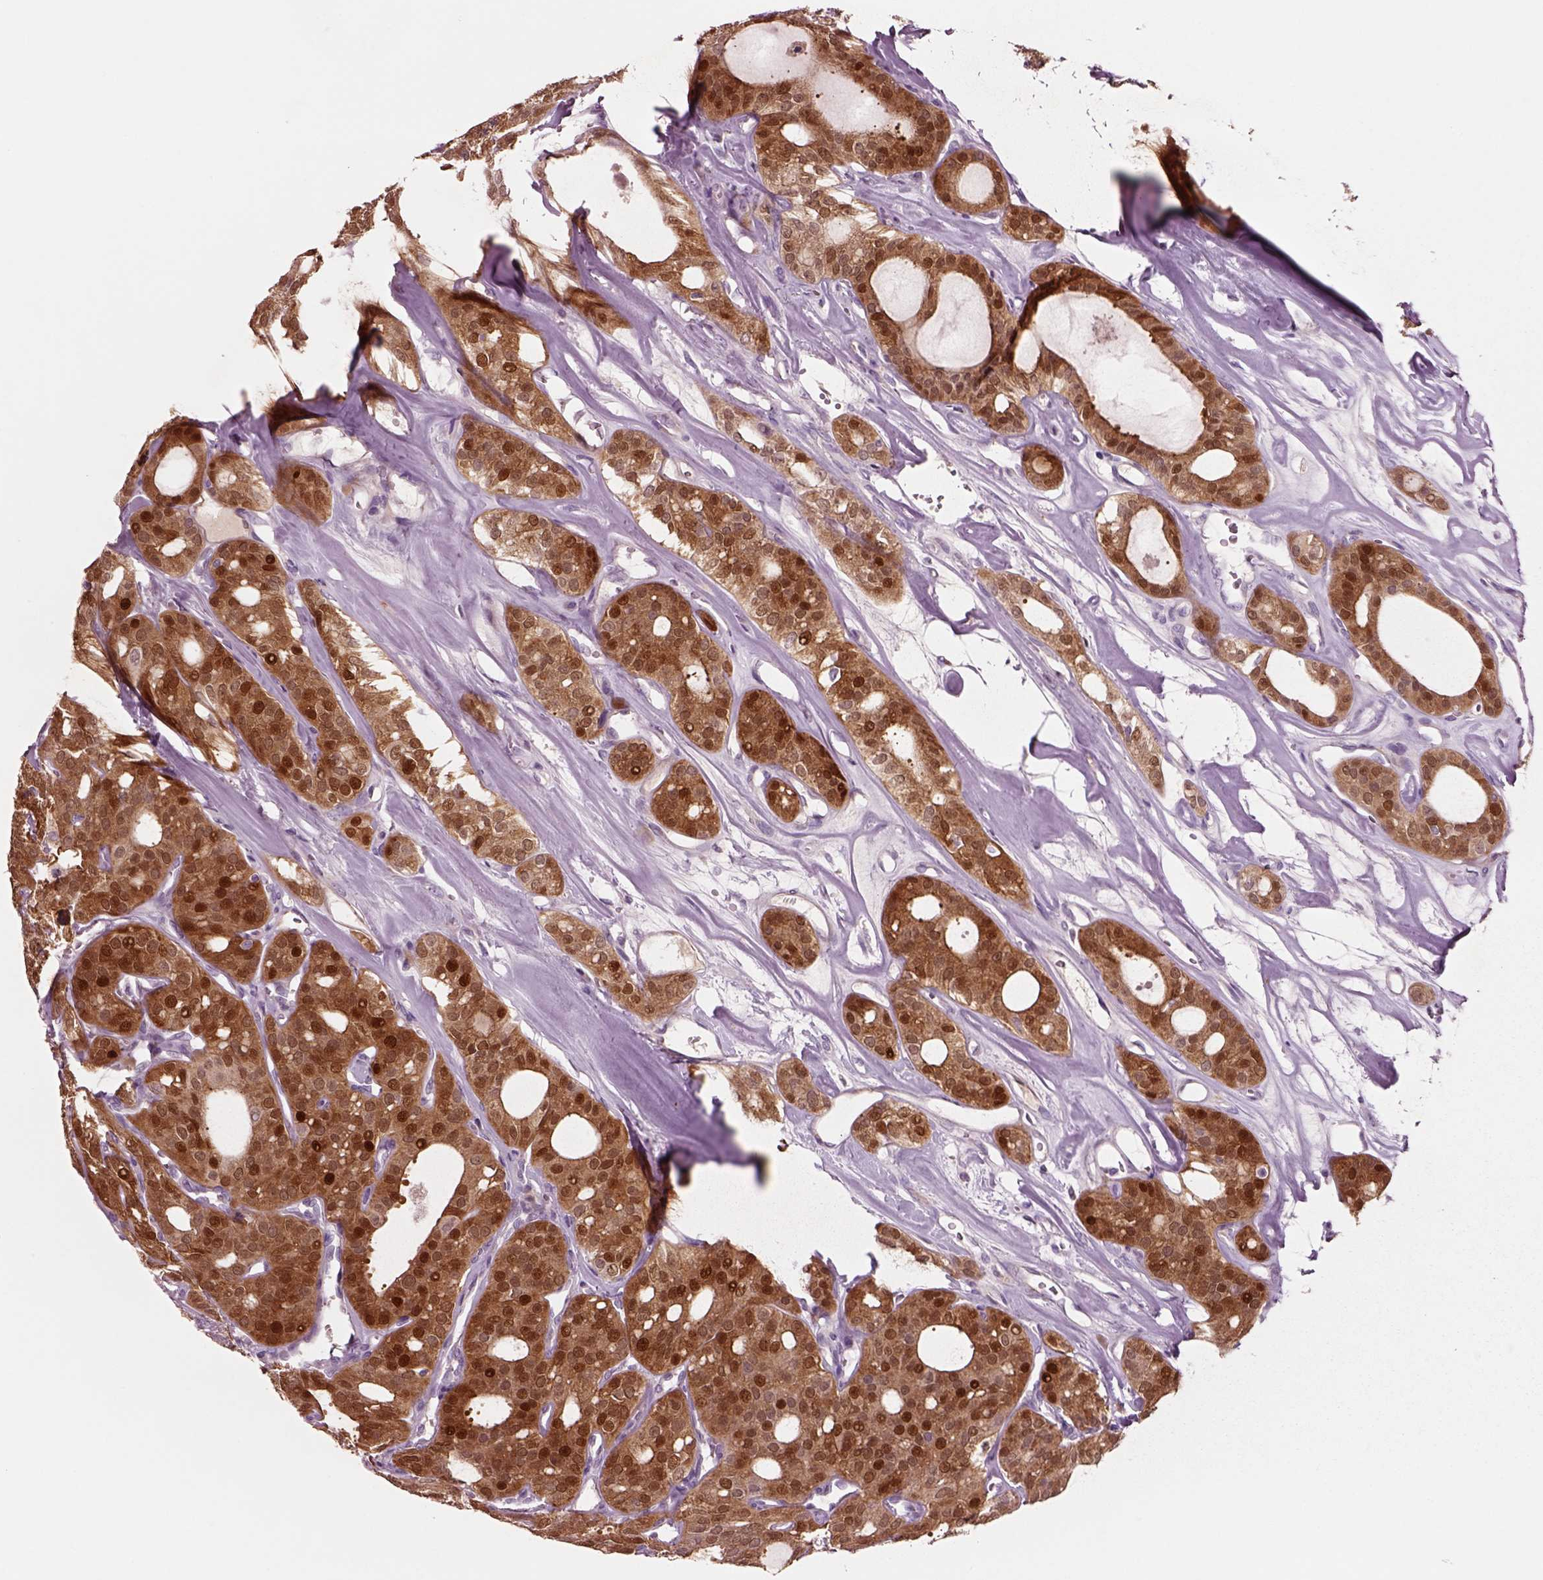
{"staining": {"intensity": "strong", "quantity": ">75%", "location": "cytoplasmic/membranous,nuclear"}, "tissue": "thyroid cancer", "cell_type": "Tumor cells", "image_type": "cancer", "snomed": [{"axis": "morphology", "description": "Follicular adenoma carcinoma, NOS"}, {"axis": "topography", "description": "Thyroid gland"}], "caption": "Protein staining demonstrates strong cytoplasmic/membranous and nuclear staining in about >75% of tumor cells in thyroid follicular adenoma carcinoma. (DAB (3,3'-diaminobenzidine) IHC, brown staining for protein, blue staining for nuclei).", "gene": "PLPP7", "patient": {"sex": "male", "age": 75}}